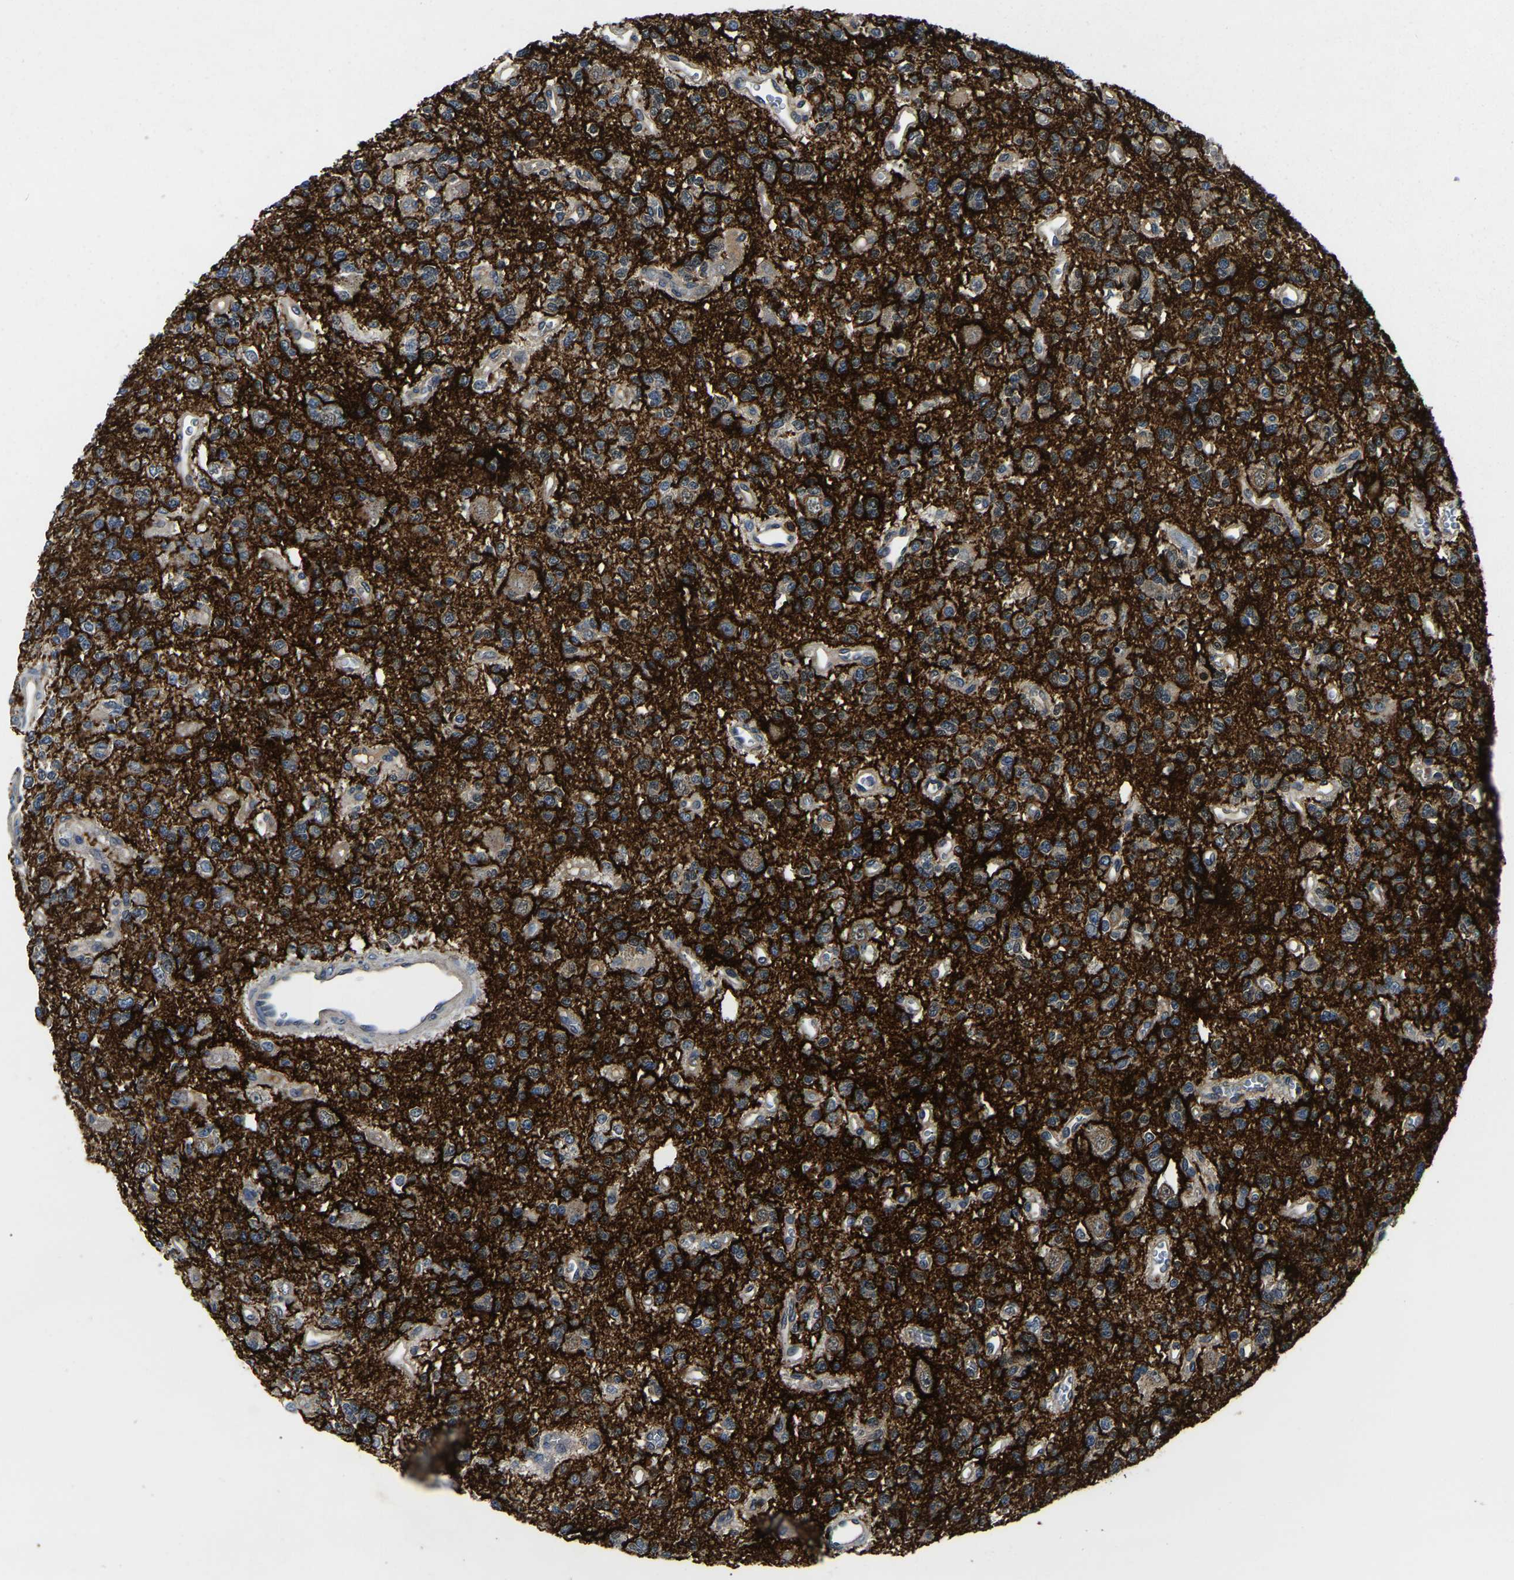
{"staining": {"intensity": "weak", "quantity": "25%-75%", "location": "cytoplasmic/membranous"}, "tissue": "glioma", "cell_type": "Tumor cells", "image_type": "cancer", "snomed": [{"axis": "morphology", "description": "Glioma, malignant, Low grade"}, {"axis": "topography", "description": "Brain"}], "caption": "Human malignant glioma (low-grade) stained with a brown dye shows weak cytoplasmic/membranous positive expression in approximately 25%-75% of tumor cells.", "gene": "SMPD2", "patient": {"sex": "male", "age": 38}}